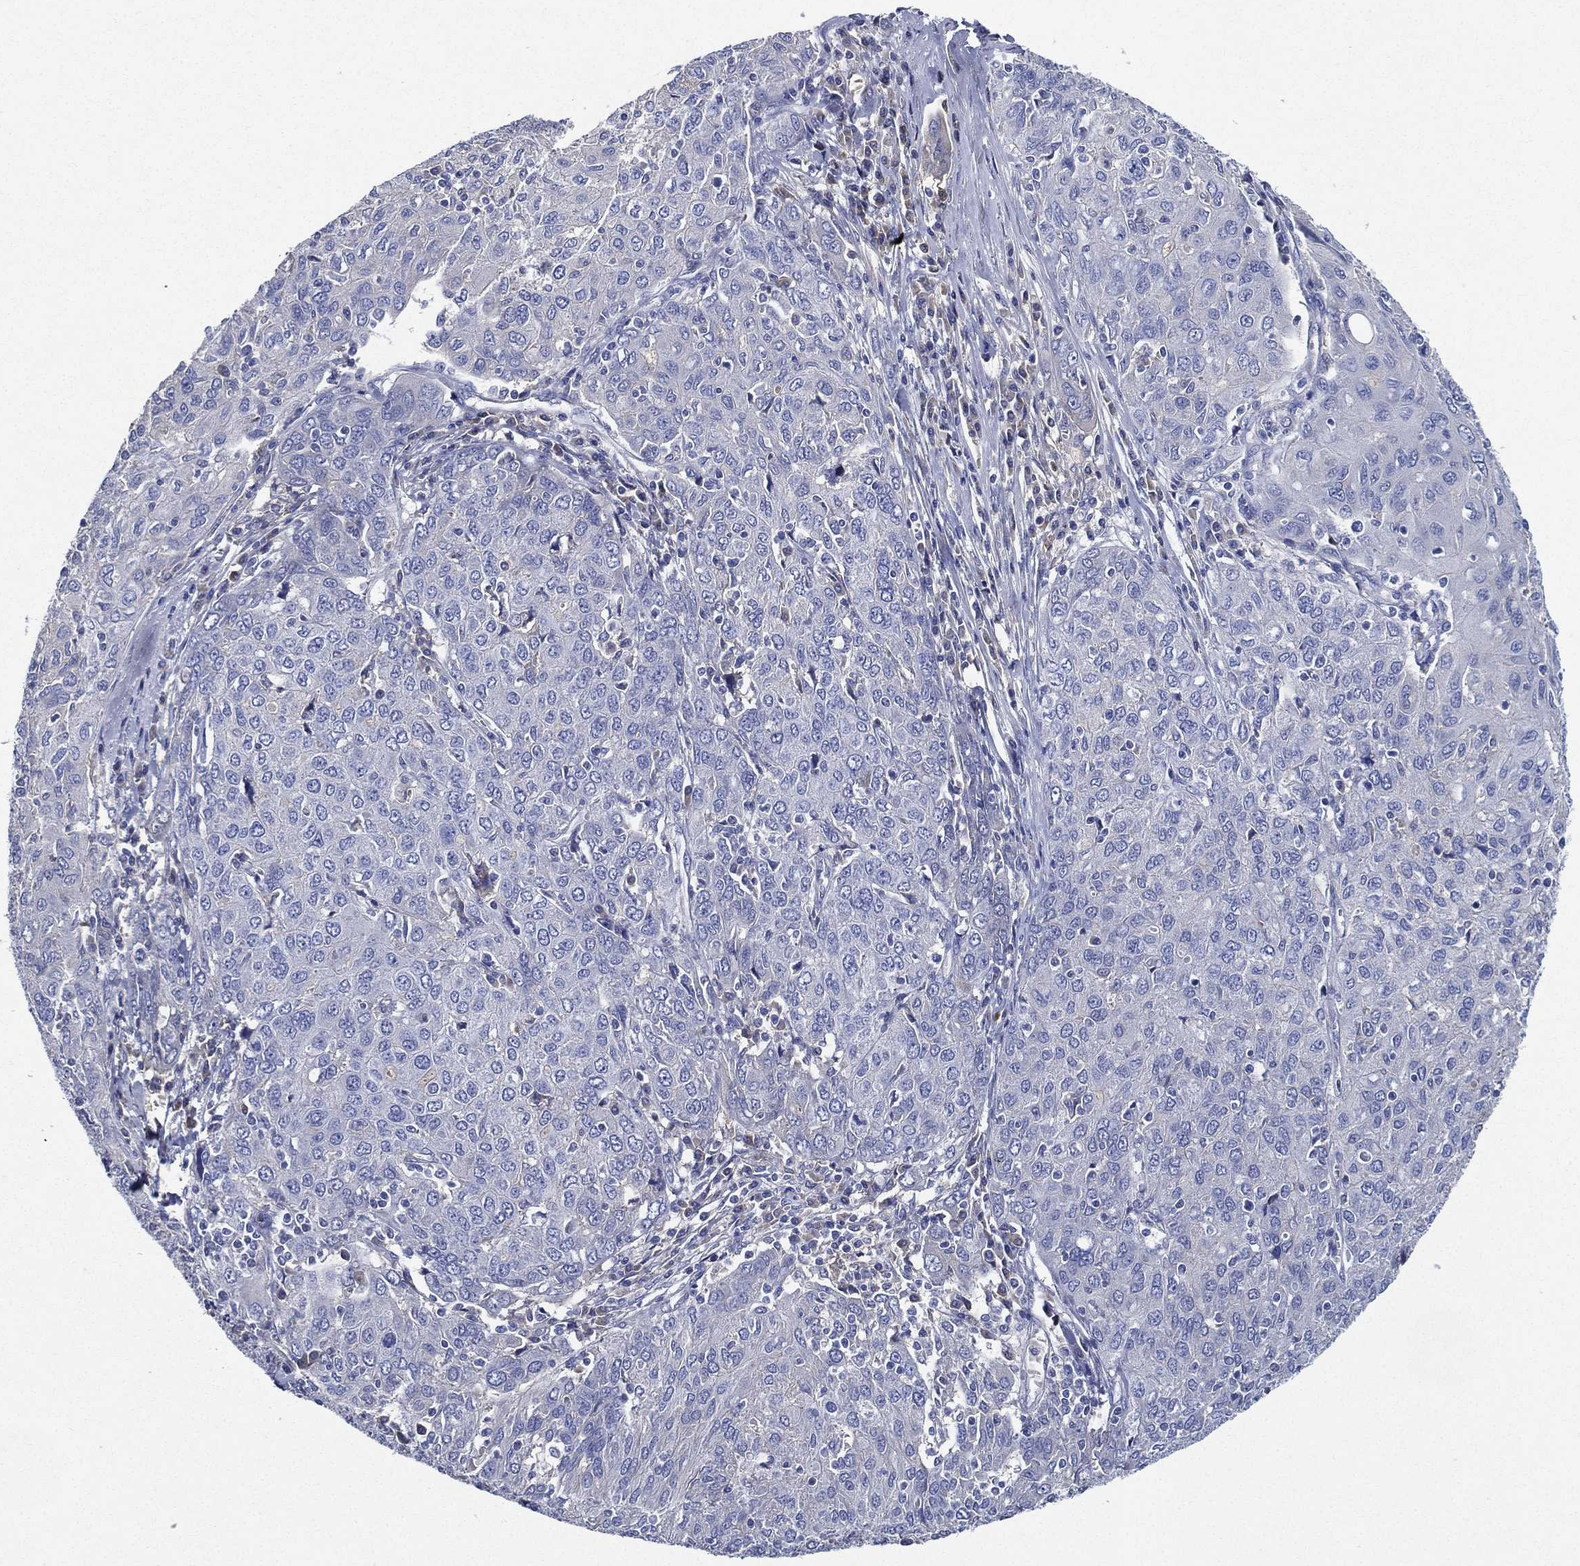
{"staining": {"intensity": "negative", "quantity": "none", "location": "none"}, "tissue": "ovarian cancer", "cell_type": "Tumor cells", "image_type": "cancer", "snomed": [{"axis": "morphology", "description": "Carcinoma, endometroid"}, {"axis": "topography", "description": "Ovary"}], "caption": "Ovarian cancer (endometroid carcinoma) stained for a protein using immunohistochemistry (IHC) reveals no expression tumor cells.", "gene": "TMPRSS11D", "patient": {"sex": "female", "age": 50}}